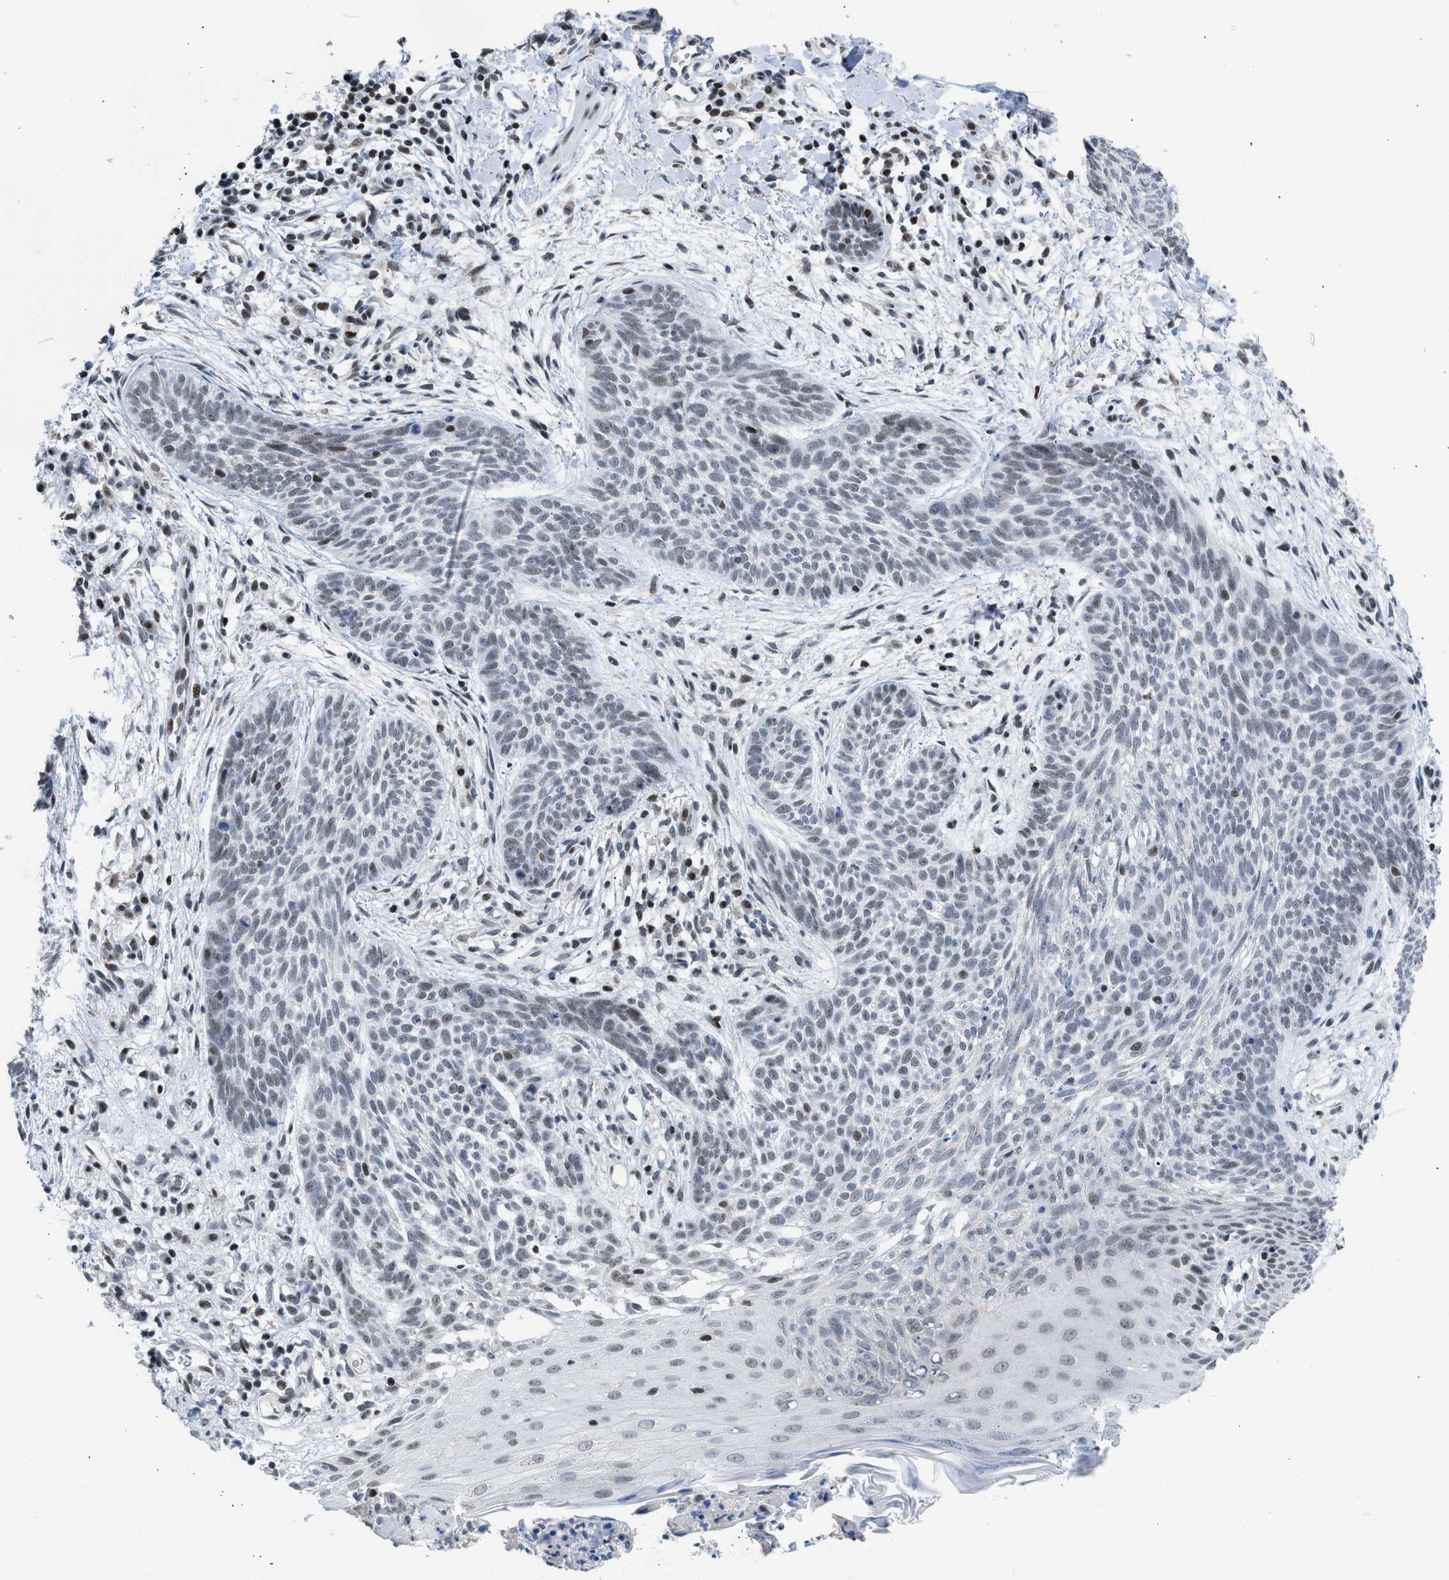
{"staining": {"intensity": "weak", "quantity": "<25%", "location": "nuclear"}, "tissue": "skin cancer", "cell_type": "Tumor cells", "image_type": "cancer", "snomed": [{"axis": "morphology", "description": "Basal cell carcinoma"}, {"axis": "topography", "description": "Skin"}], "caption": "Immunohistochemistry photomicrograph of skin cancer stained for a protein (brown), which displays no expression in tumor cells.", "gene": "TERF2IP", "patient": {"sex": "female", "age": 59}}